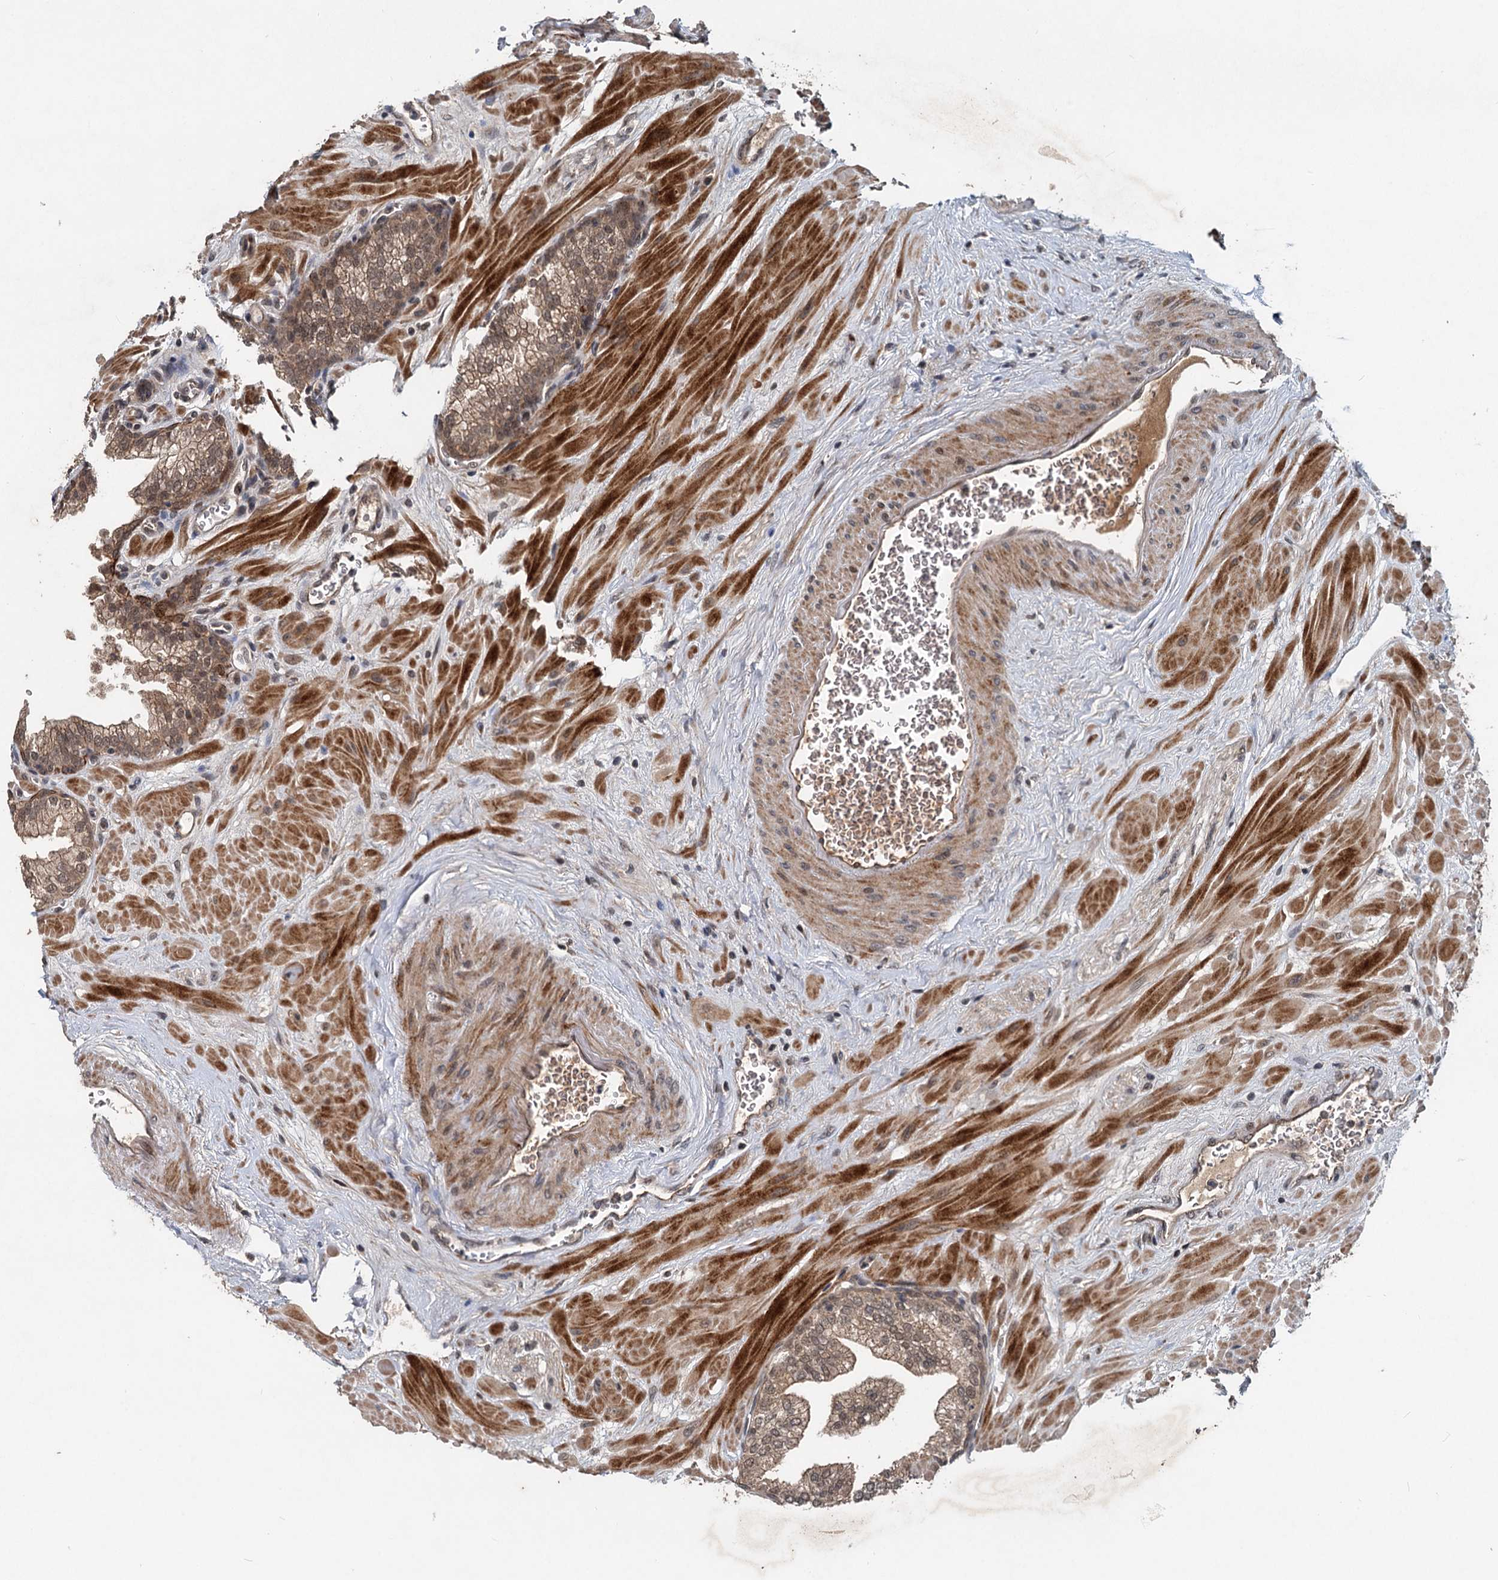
{"staining": {"intensity": "moderate", "quantity": ">75%", "location": "cytoplasmic/membranous,nuclear"}, "tissue": "prostate", "cell_type": "Glandular cells", "image_type": "normal", "snomed": [{"axis": "morphology", "description": "Normal tissue, NOS"}, {"axis": "topography", "description": "Prostate"}], "caption": "Protein expression analysis of benign prostate demonstrates moderate cytoplasmic/membranous,nuclear positivity in about >75% of glandular cells.", "gene": "RITA1", "patient": {"sex": "male", "age": 60}}